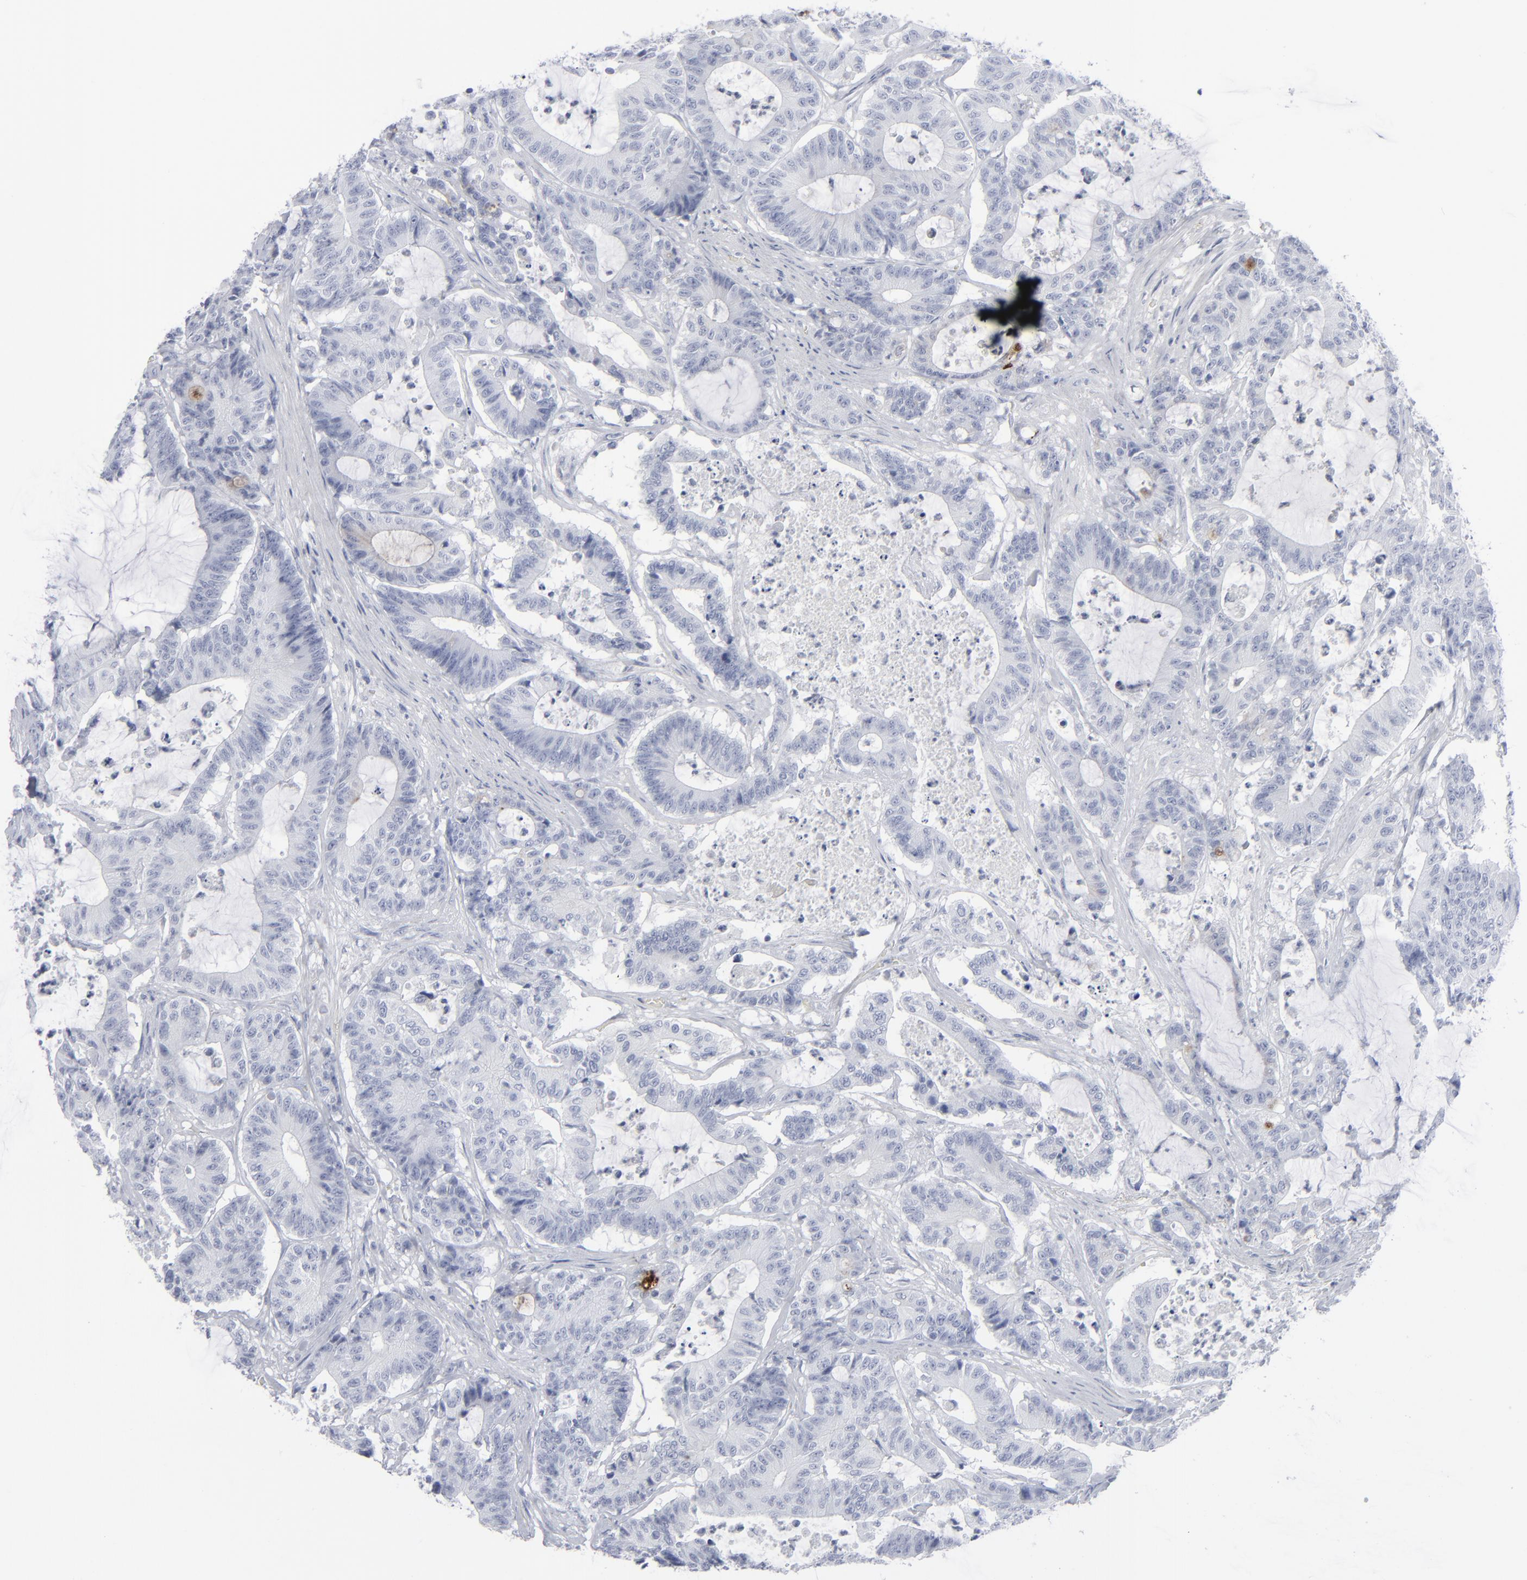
{"staining": {"intensity": "strong", "quantity": "<25%", "location": "nuclear"}, "tissue": "colorectal cancer", "cell_type": "Tumor cells", "image_type": "cancer", "snomed": [{"axis": "morphology", "description": "Adenocarcinoma, NOS"}, {"axis": "topography", "description": "Colon"}], "caption": "Colorectal cancer stained with DAB (3,3'-diaminobenzidine) immunohistochemistry (IHC) demonstrates medium levels of strong nuclear positivity in about <25% of tumor cells.", "gene": "MSLN", "patient": {"sex": "female", "age": 84}}